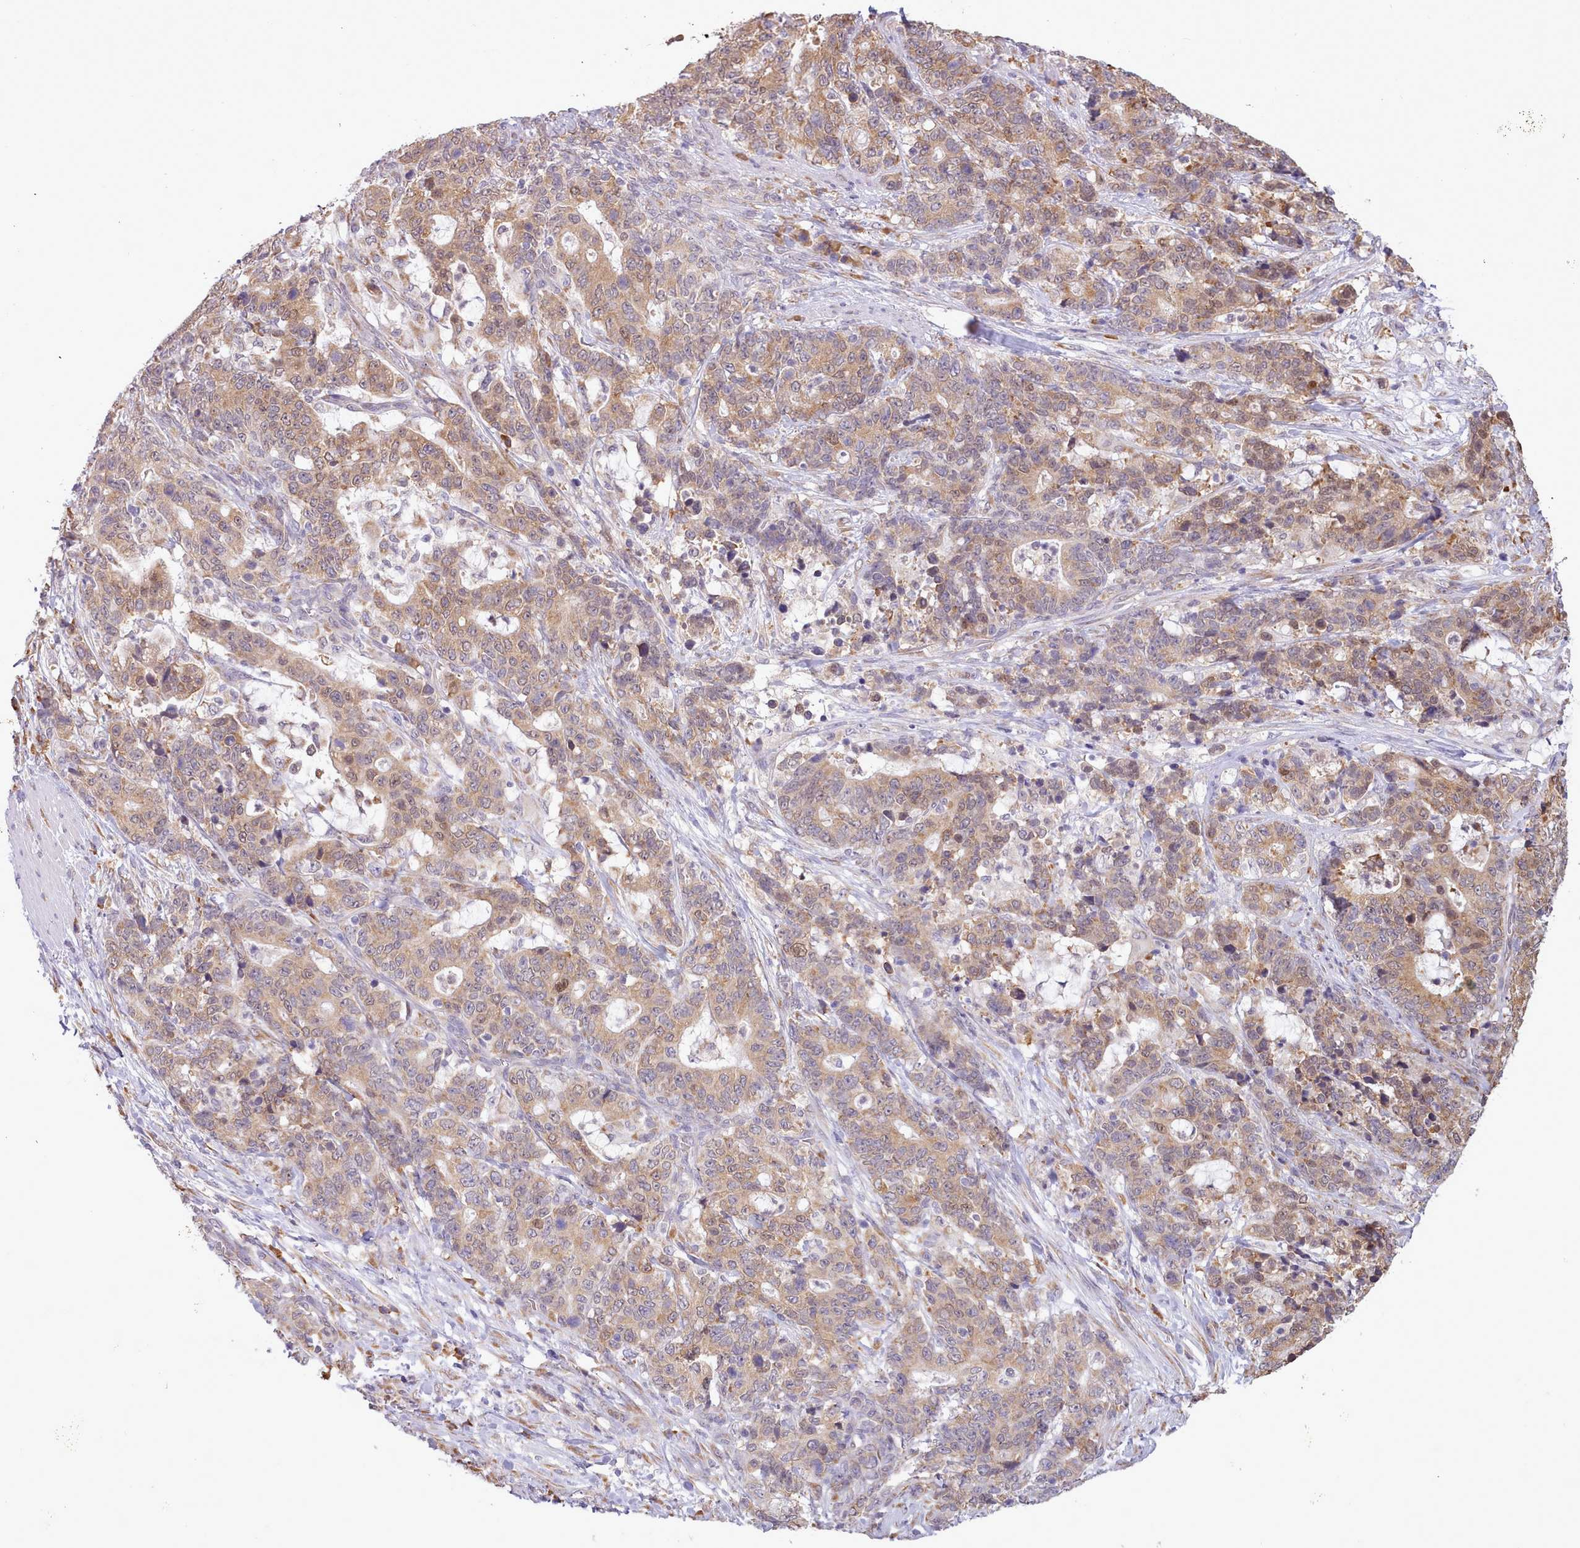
{"staining": {"intensity": "moderate", "quantity": ">75%", "location": "cytoplasmic/membranous"}, "tissue": "stomach cancer", "cell_type": "Tumor cells", "image_type": "cancer", "snomed": [{"axis": "morphology", "description": "Normal tissue, NOS"}, {"axis": "morphology", "description": "Adenocarcinoma, NOS"}, {"axis": "topography", "description": "Stomach"}], "caption": "Human stomach adenocarcinoma stained with a protein marker exhibits moderate staining in tumor cells.", "gene": "SEC61B", "patient": {"sex": "female", "age": 64}}